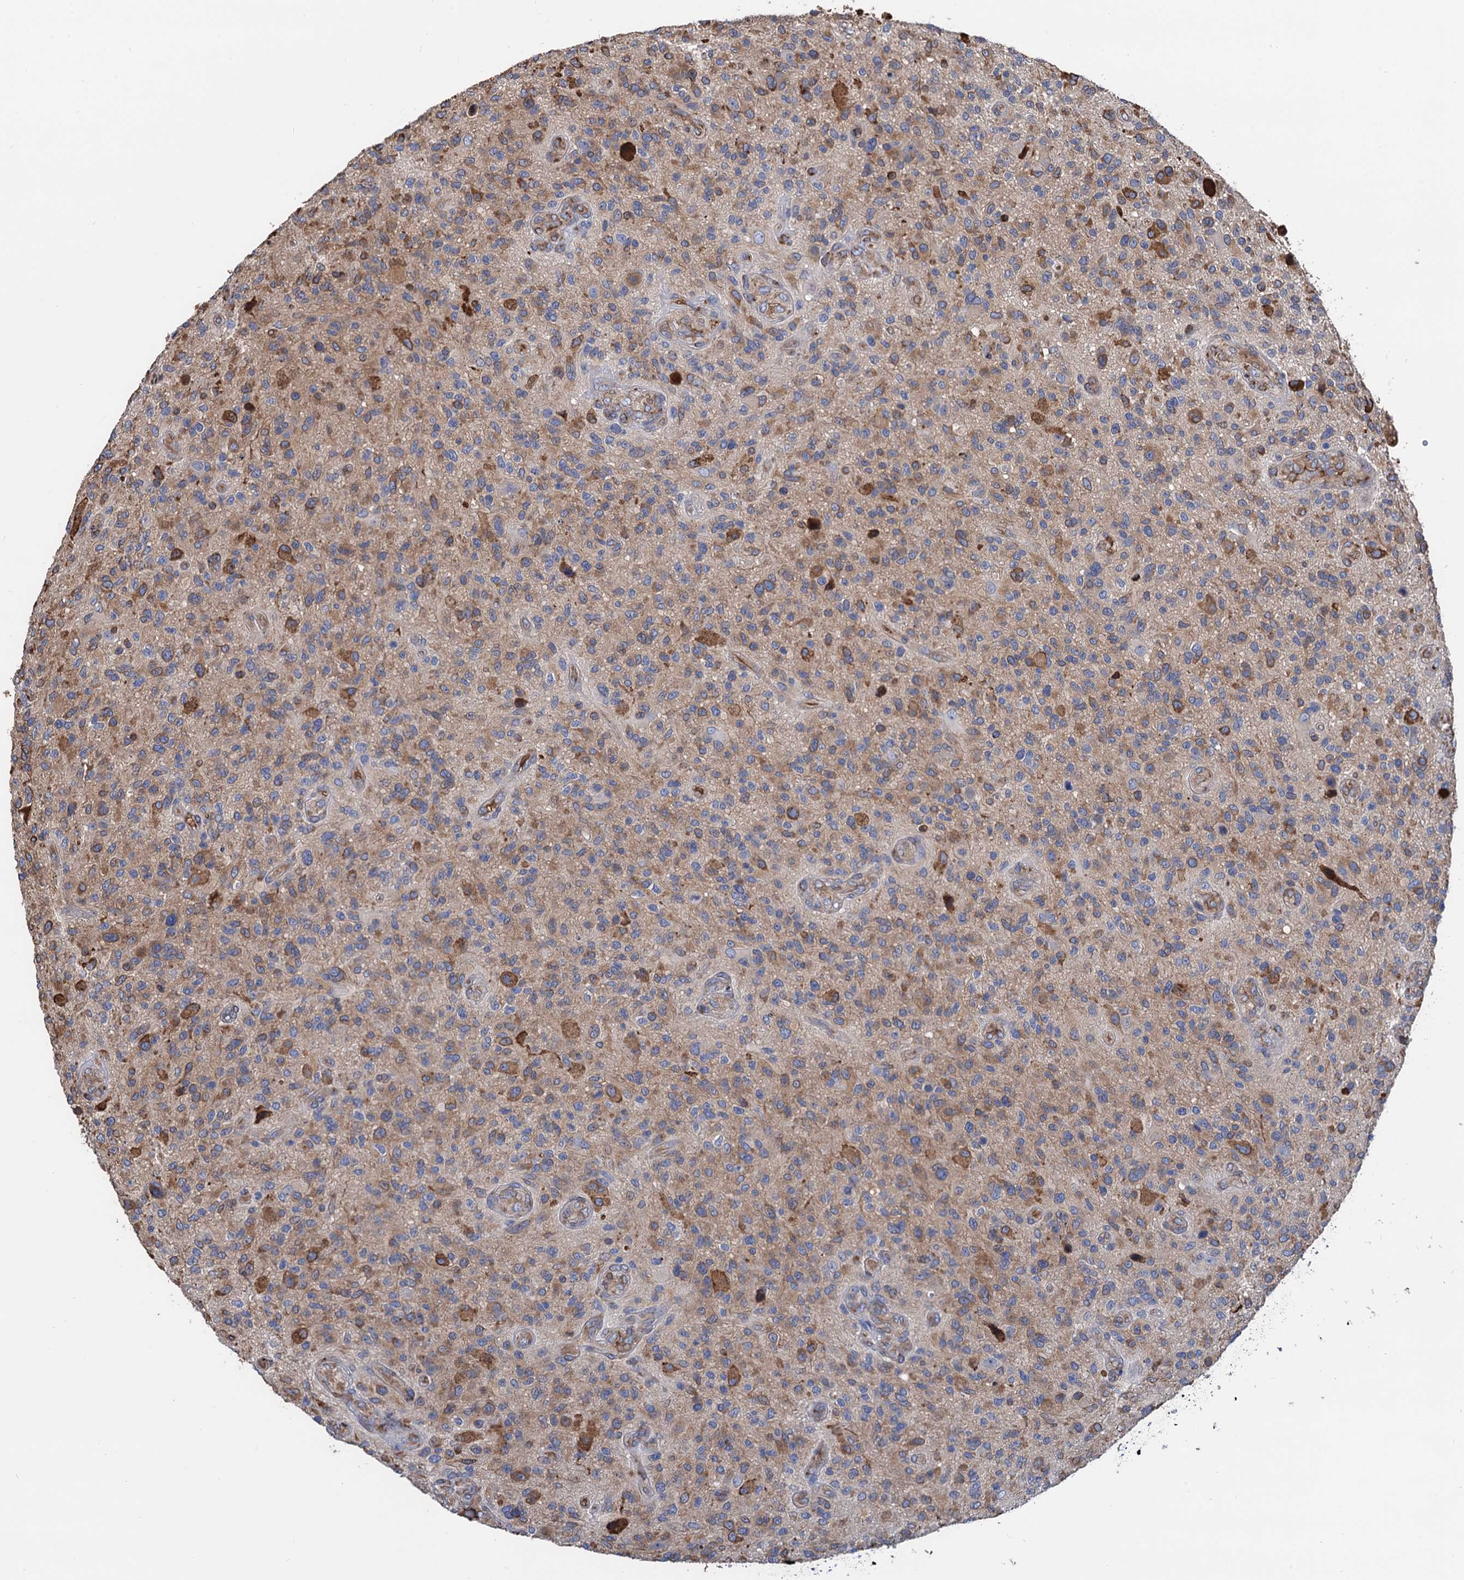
{"staining": {"intensity": "moderate", "quantity": "<25%", "location": "cytoplasmic/membranous"}, "tissue": "glioma", "cell_type": "Tumor cells", "image_type": "cancer", "snomed": [{"axis": "morphology", "description": "Glioma, malignant, High grade"}, {"axis": "topography", "description": "Brain"}], "caption": "Immunohistochemistry (IHC) image of human malignant glioma (high-grade) stained for a protein (brown), which displays low levels of moderate cytoplasmic/membranous expression in approximately <25% of tumor cells.", "gene": "CNNM1", "patient": {"sex": "male", "age": 47}}